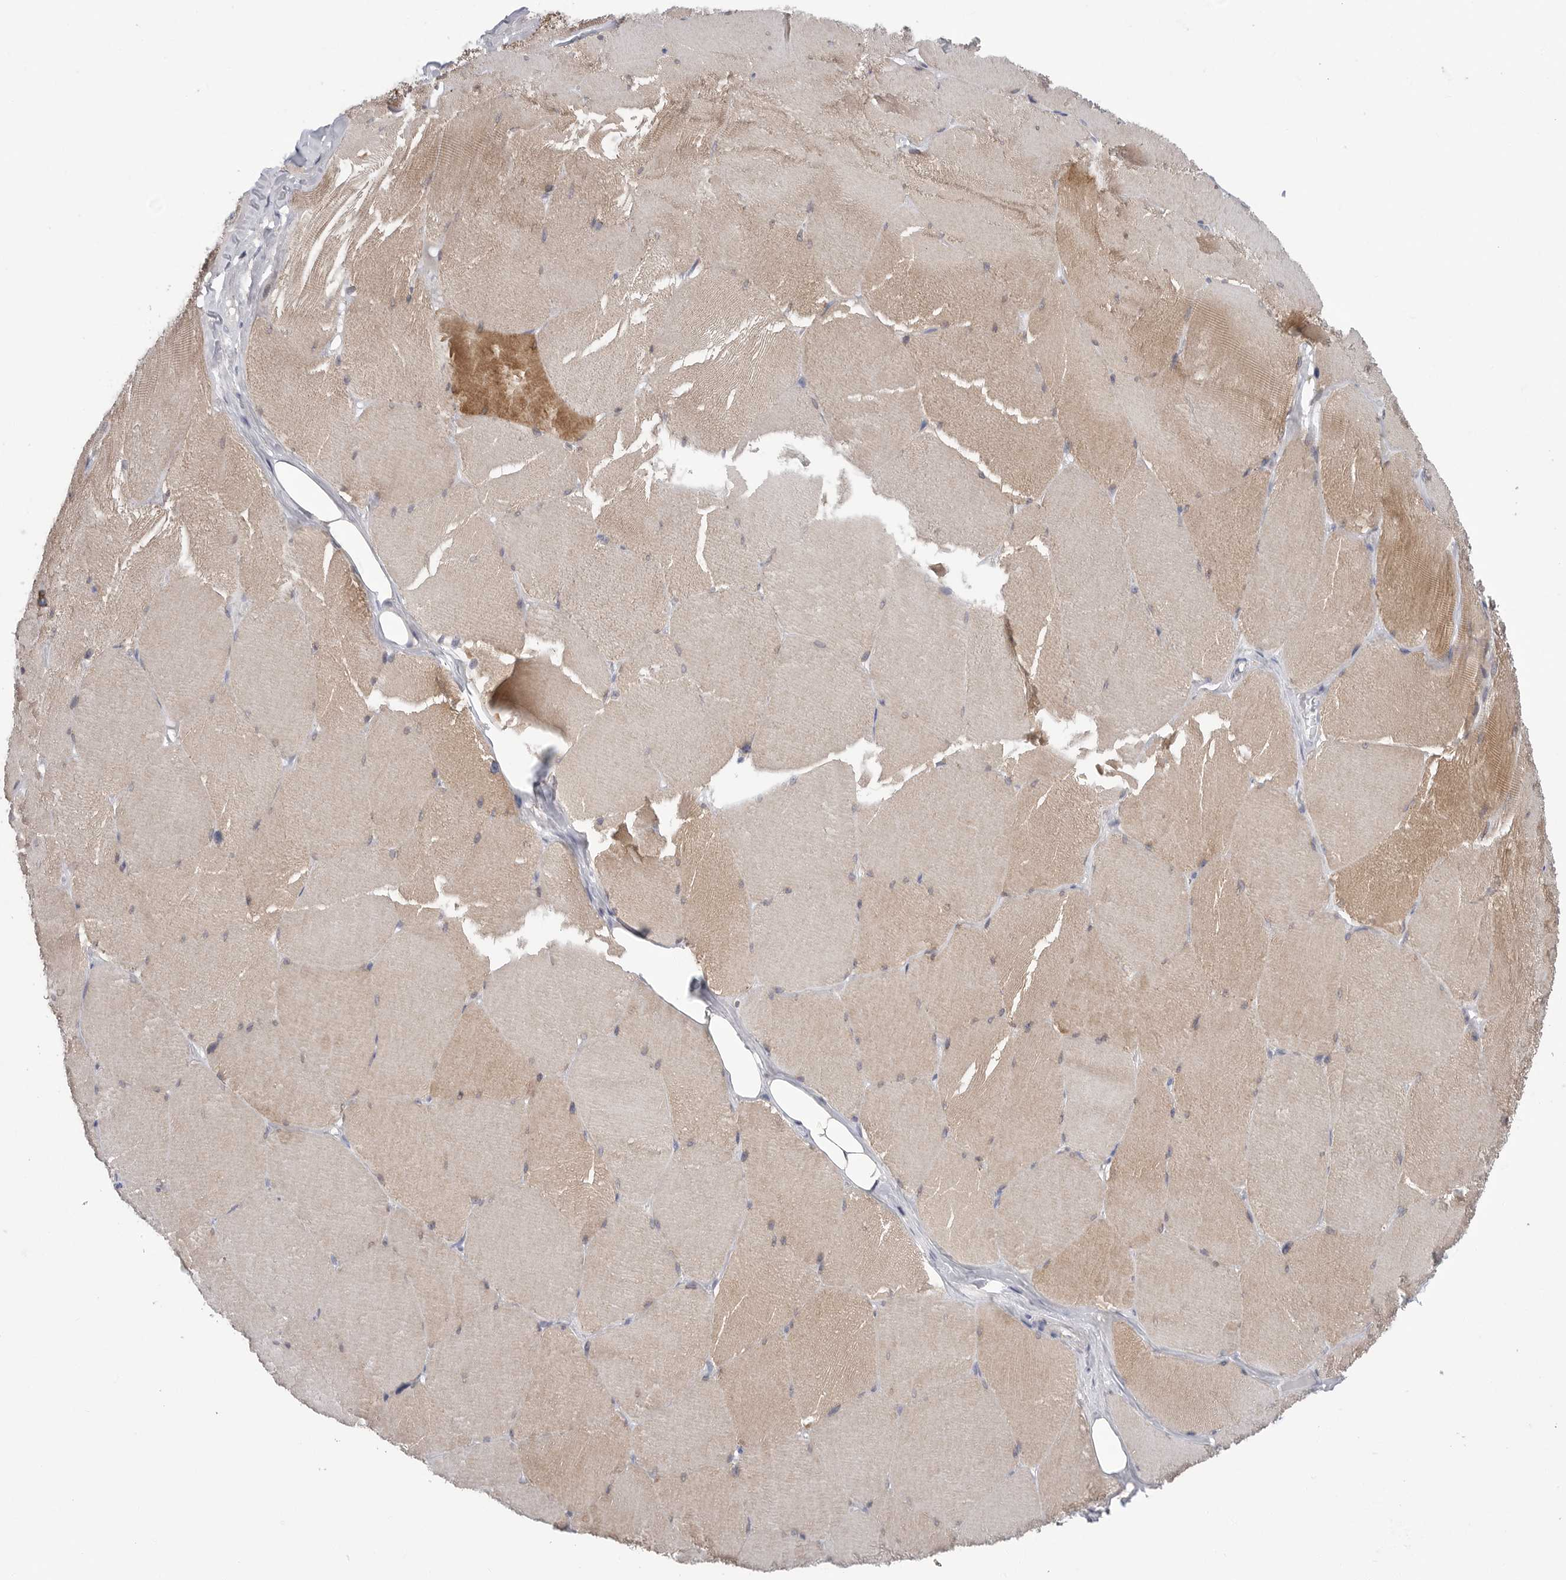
{"staining": {"intensity": "weak", "quantity": "25%-75%", "location": "cytoplasmic/membranous"}, "tissue": "skeletal muscle", "cell_type": "Myocytes", "image_type": "normal", "snomed": [{"axis": "morphology", "description": "Normal tissue, NOS"}, {"axis": "topography", "description": "Skin"}, {"axis": "topography", "description": "Skeletal muscle"}], "caption": "An image of human skeletal muscle stained for a protein displays weak cytoplasmic/membranous brown staining in myocytes. The staining was performed using DAB to visualize the protein expression in brown, while the nuclei were stained in blue with hematoxylin (Magnification: 20x).", "gene": "CAMK2B", "patient": {"sex": "male", "age": 83}}